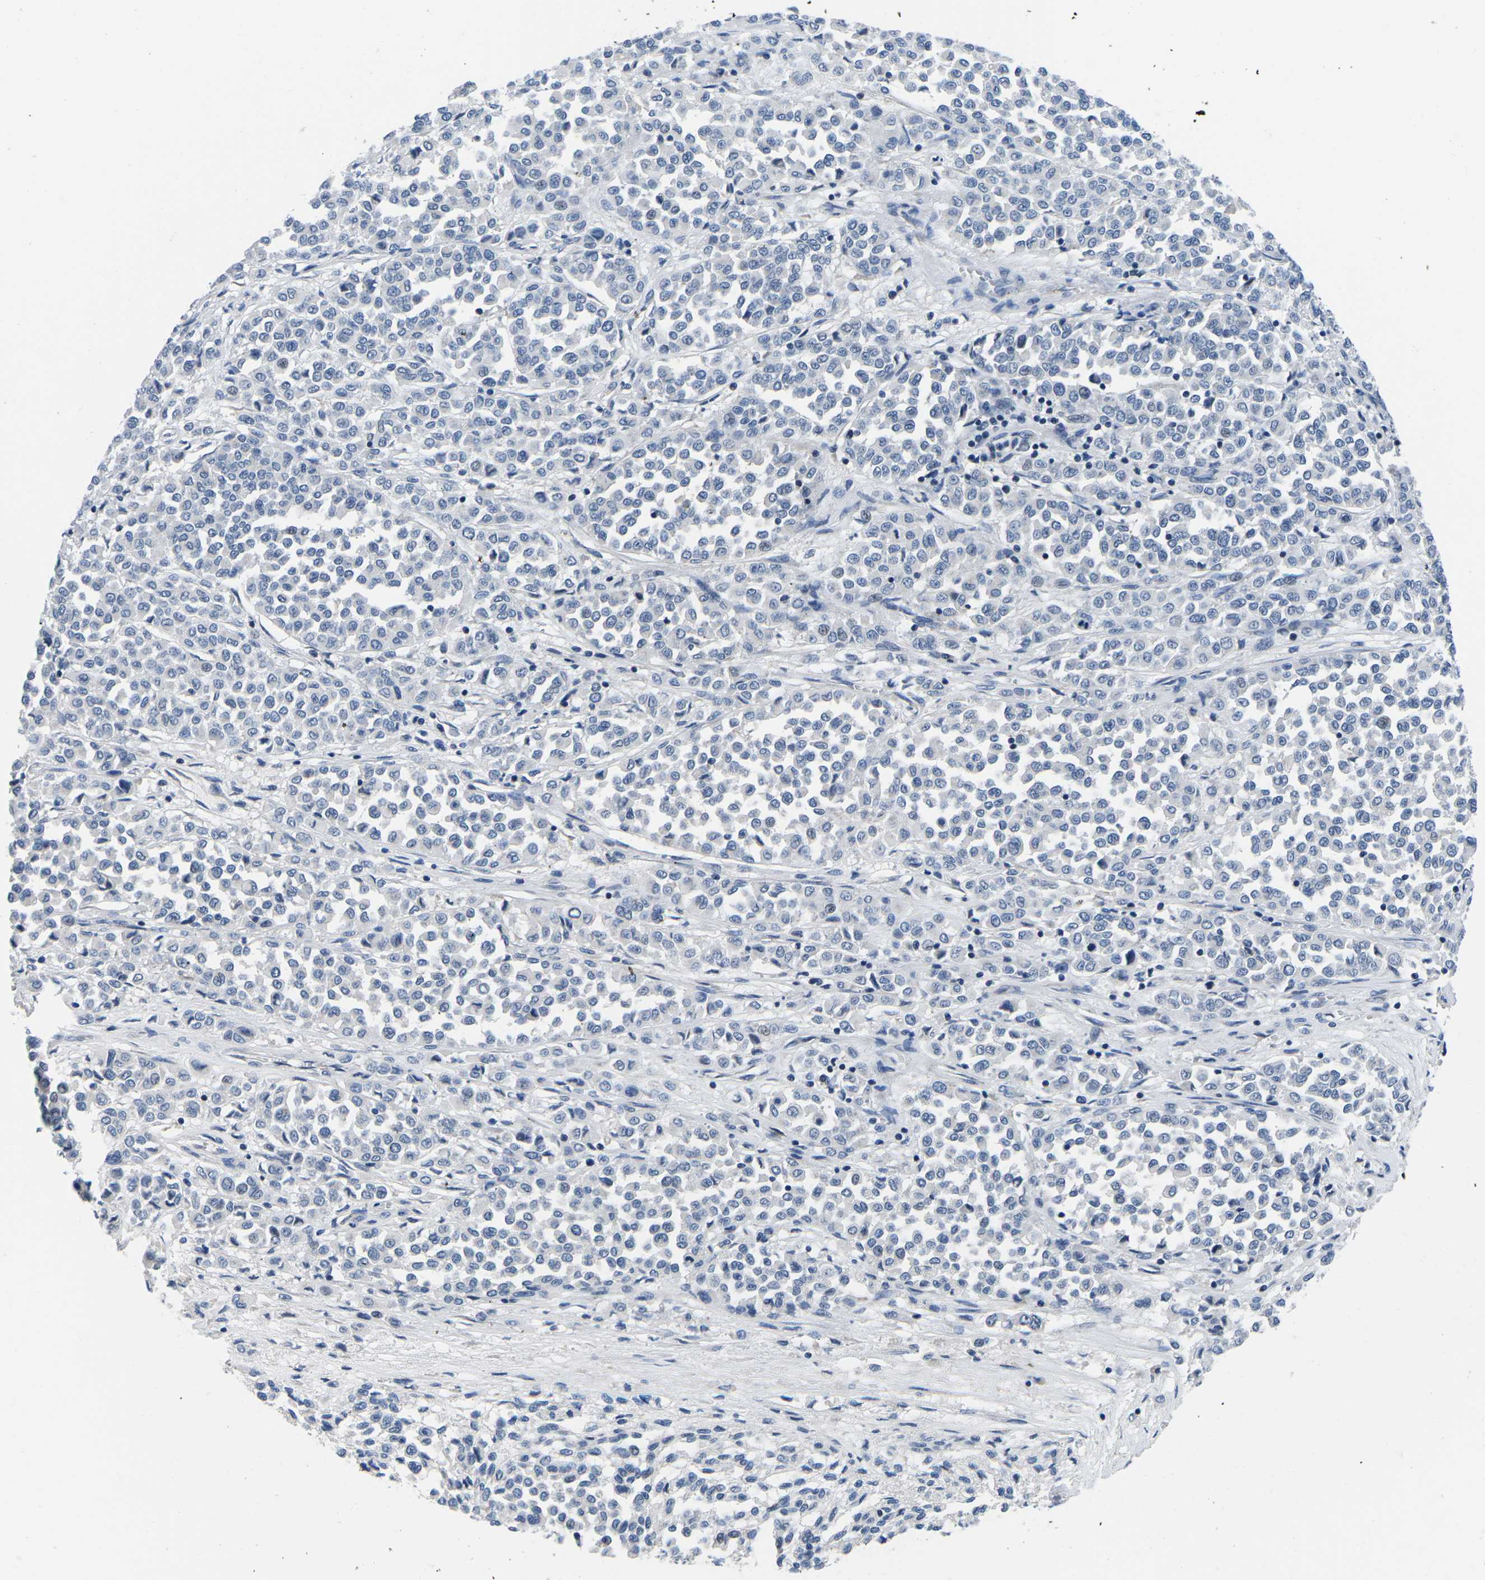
{"staining": {"intensity": "negative", "quantity": "none", "location": "none"}, "tissue": "melanoma", "cell_type": "Tumor cells", "image_type": "cancer", "snomed": [{"axis": "morphology", "description": "Malignant melanoma, Metastatic site"}, {"axis": "topography", "description": "Pancreas"}], "caption": "The histopathology image reveals no staining of tumor cells in malignant melanoma (metastatic site).", "gene": "CDC73", "patient": {"sex": "female", "age": 30}}